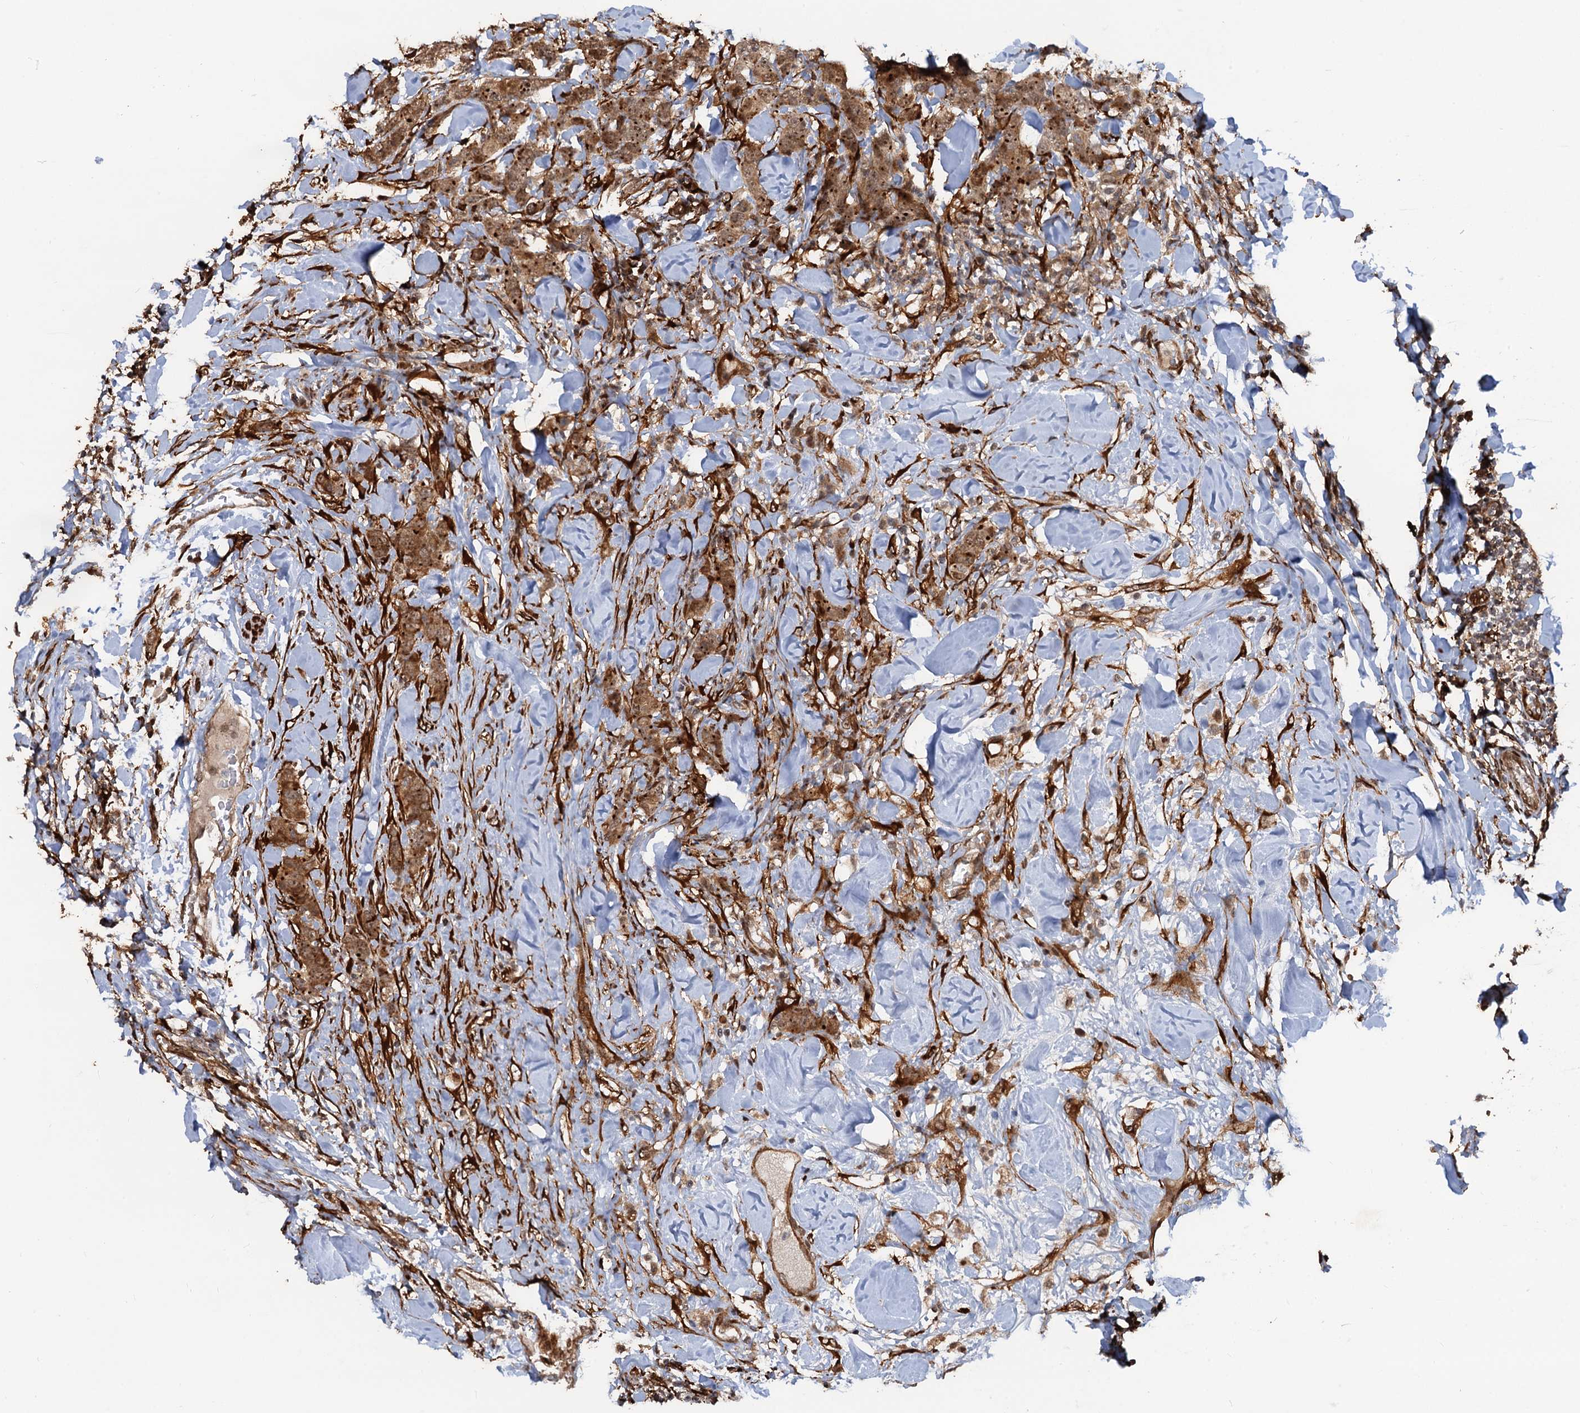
{"staining": {"intensity": "moderate", "quantity": ">75%", "location": "cytoplasmic/membranous,nuclear"}, "tissue": "breast cancer", "cell_type": "Tumor cells", "image_type": "cancer", "snomed": [{"axis": "morphology", "description": "Duct carcinoma"}, {"axis": "topography", "description": "Breast"}], "caption": "Immunohistochemical staining of breast infiltrating ductal carcinoma displays medium levels of moderate cytoplasmic/membranous and nuclear protein expression in approximately >75% of tumor cells.", "gene": "SNRNP25", "patient": {"sex": "female", "age": 40}}